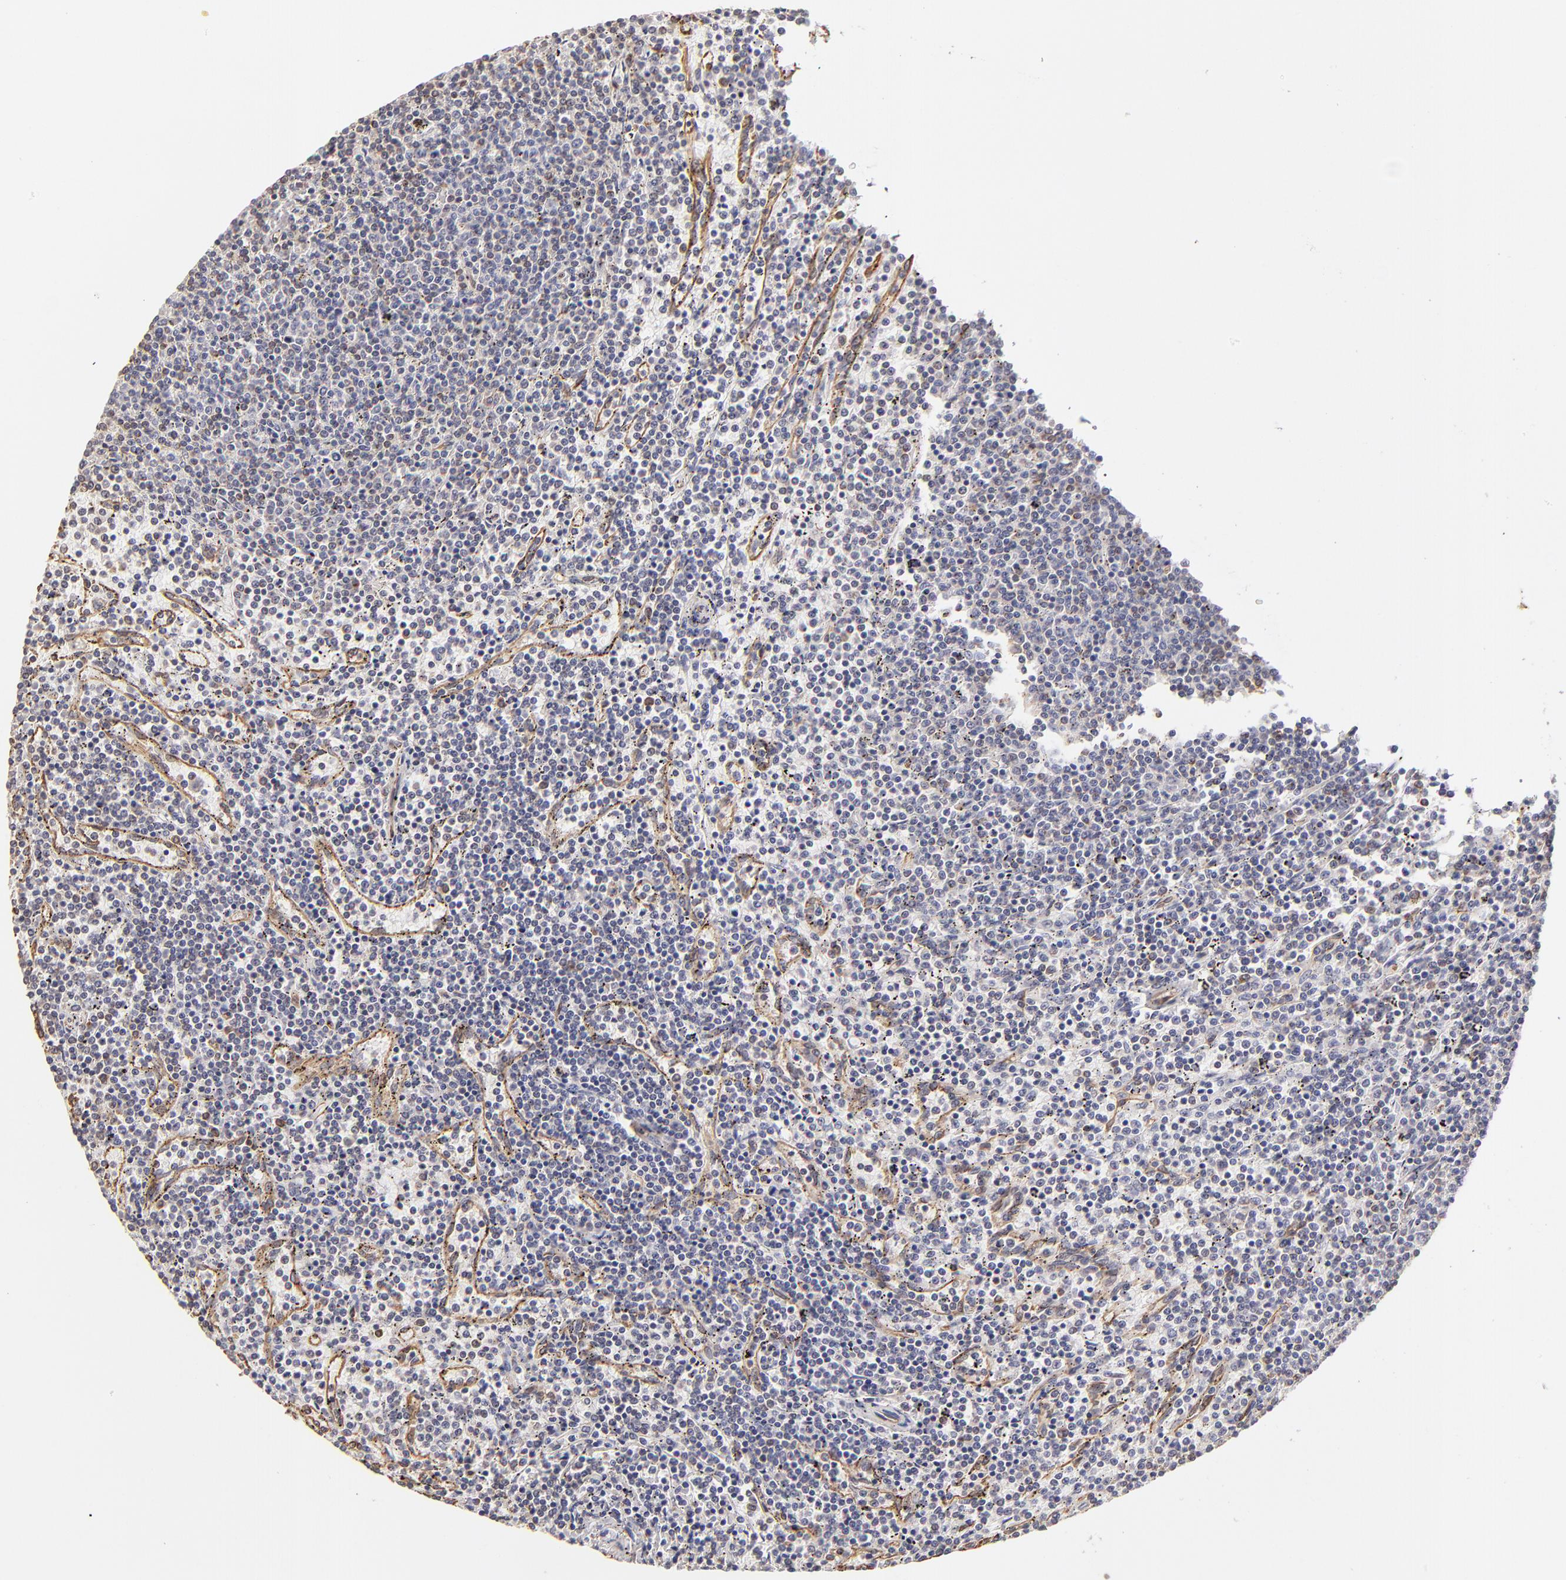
{"staining": {"intensity": "negative", "quantity": "none", "location": "none"}, "tissue": "lymphoma", "cell_type": "Tumor cells", "image_type": "cancer", "snomed": [{"axis": "morphology", "description": "Malignant lymphoma, non-Hodgkin's type, Low grade"}, {"axis": "topography", "description": "Spleen"}], "caption": "Human low-grade malignant lymphoma, non-Hodgkin's type stained for a protein using immunohistochemistry (IHC) displays no positivity in tumor cells.", "gene": "ABCC1", "patient": {"sex": "female", "age": 50}}